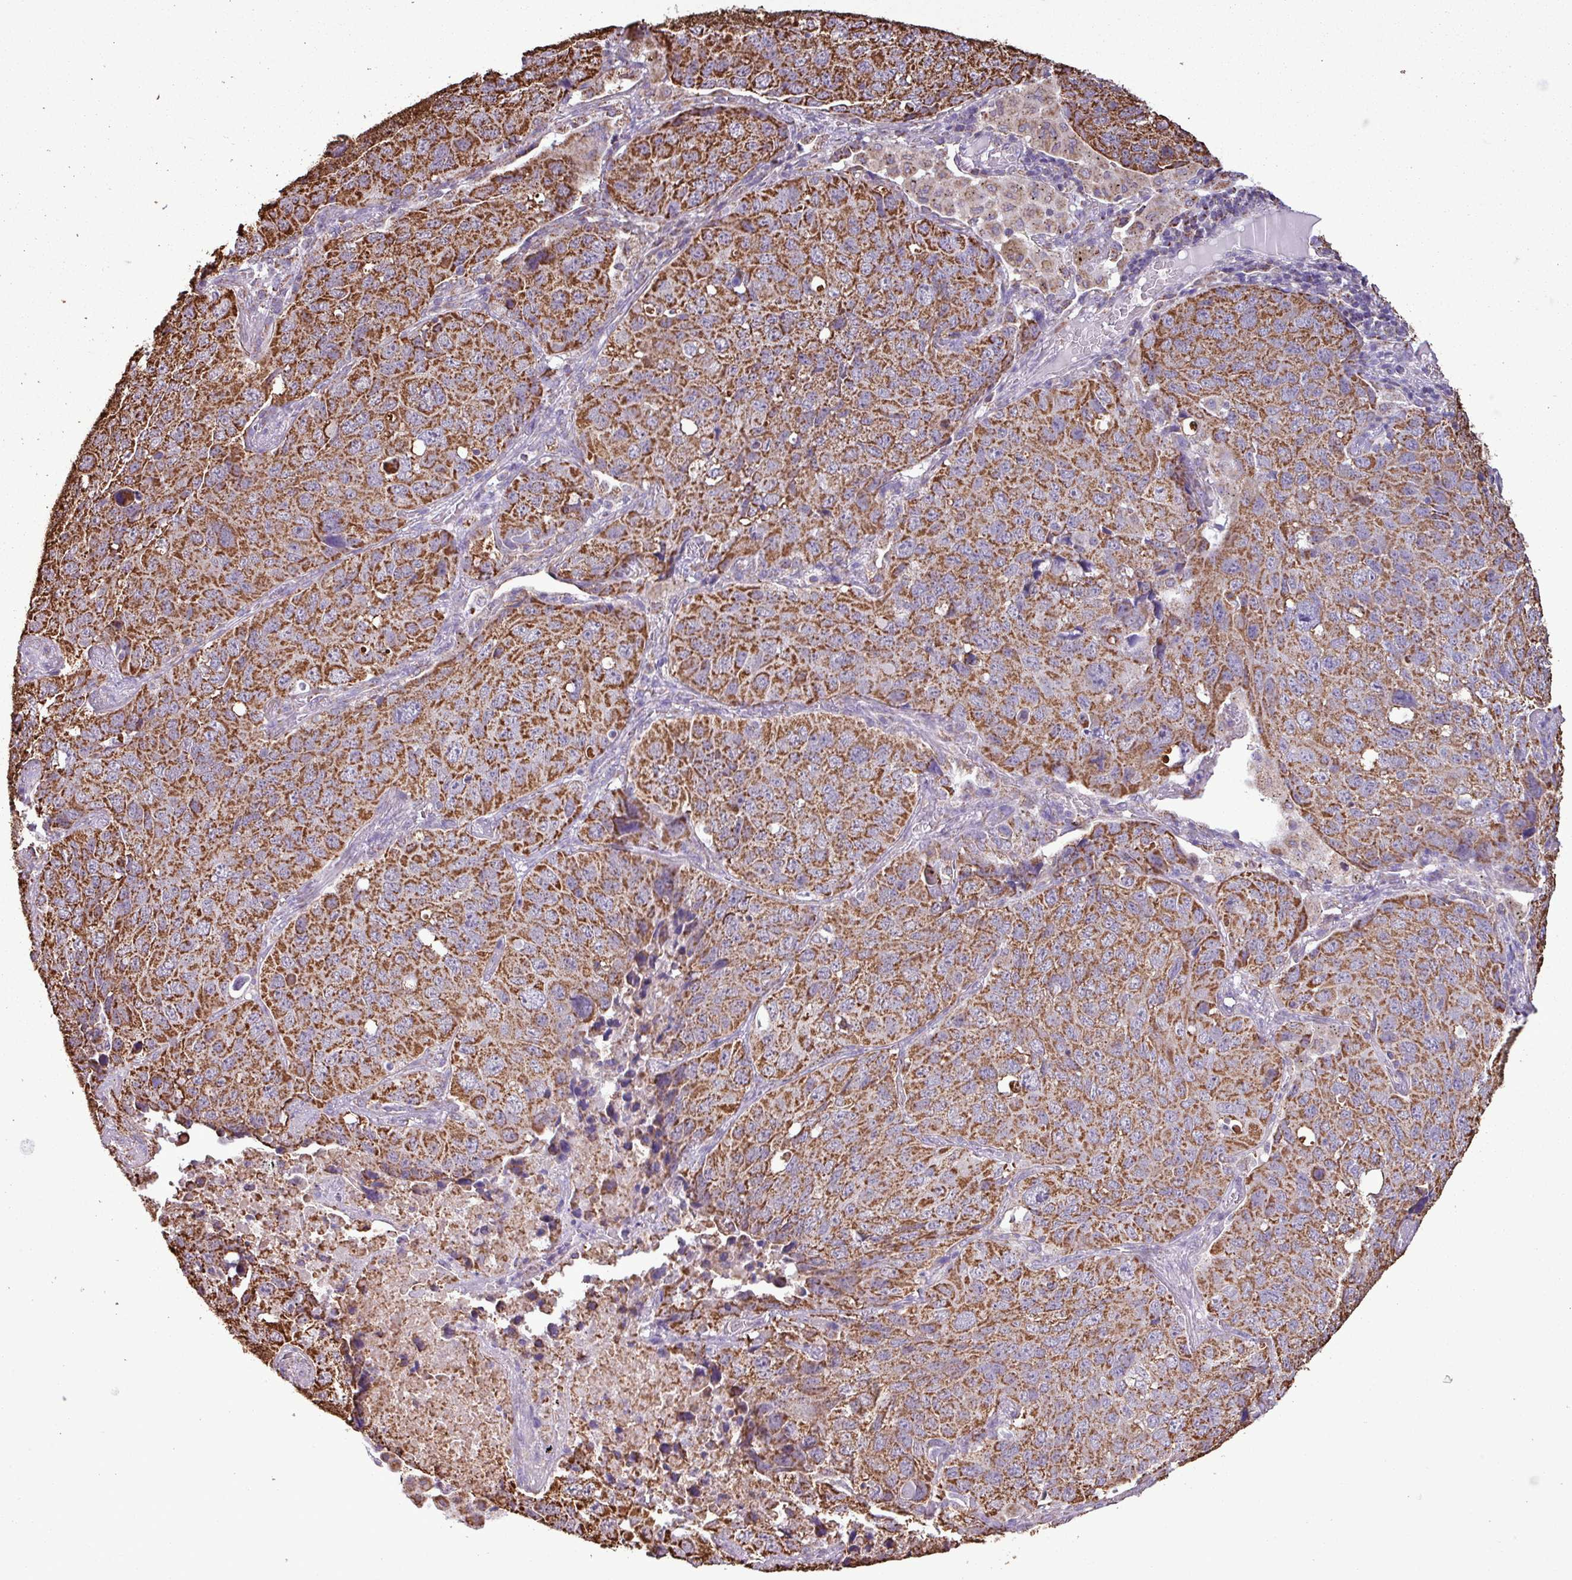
{"staining": {"intensity": "strong", "quantity": ">75%", "location": "cytoplasmic/membranous"}, "tissue": "lung cancer", "cell_type": "Tumor cells", "image_type": "cancer", "snomed": [{"axis": "morphology", "description": "Squamous cell carcinoma, NOS"}, {"axis": "topography", "description": "Lung"}], "caption": "A histopathology image showing strong cytoplasmic/membranous staining in about >75% of tumor cells in lung squamous cell carcinoma, as visualized by brown immunohistochemical staining.", "gene": "ALG8", "patient": {"sex": "male", "age": 60}}